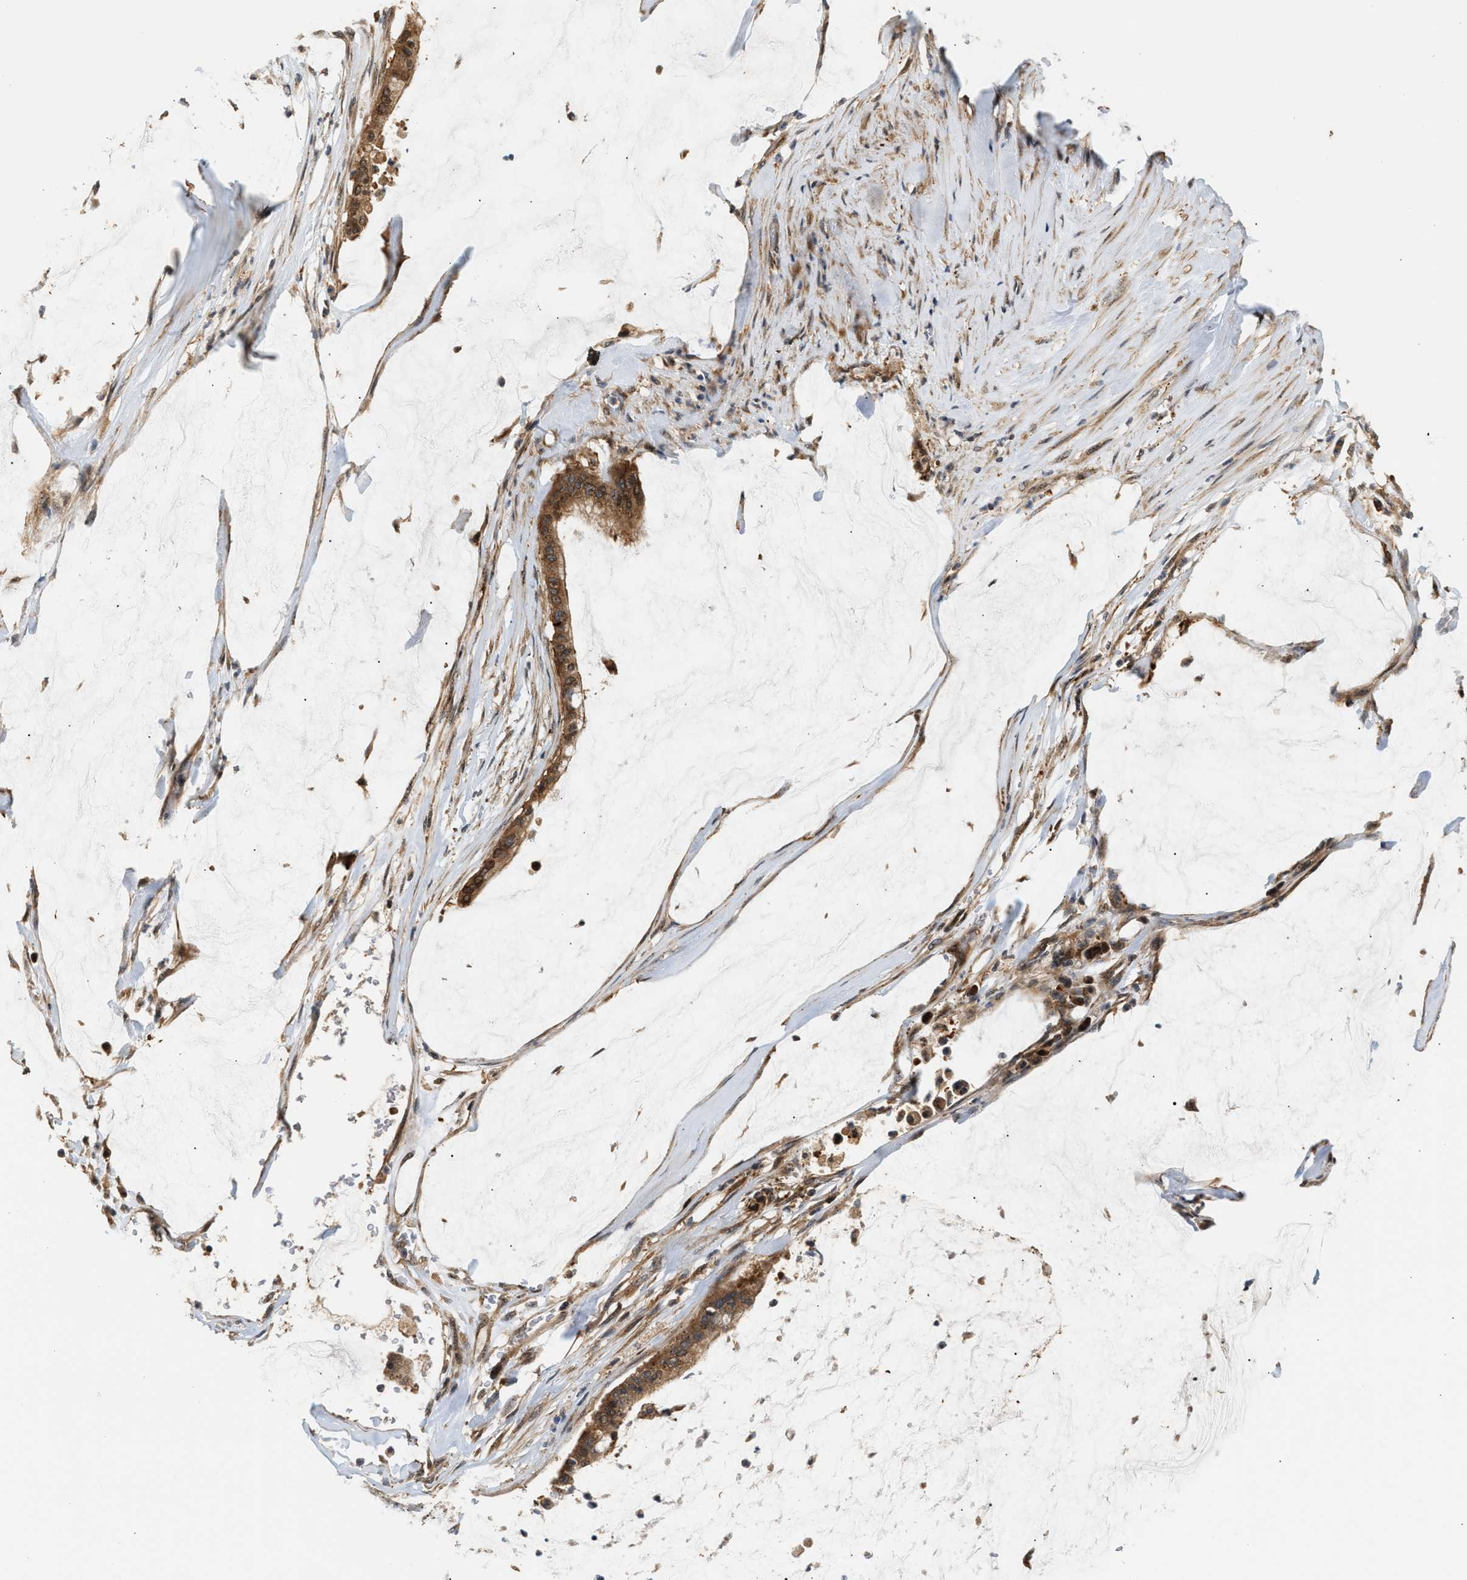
{"staining": {"intensity": "moderate", "quantity": ">75%", "location": "cytoplasmic/membranous"}, "tissue": "pancreatic cancer", "cell_type": "Tumor cells", "image_type": "cancer", "snomed": [{"axis": "morphology", "description": "Adenocarcinoma, NOS"}, {"axis": "topography", "description": "Pancreas"}], "caption": "Protein expression analysis of human pancreatic adenocarcinoma reveals moderate cytoplasmic/membranous positivity in approximately >75% of tumor cells.", "gene": "MAP2K5", "patient": {"sex": "male", "age": 41}}